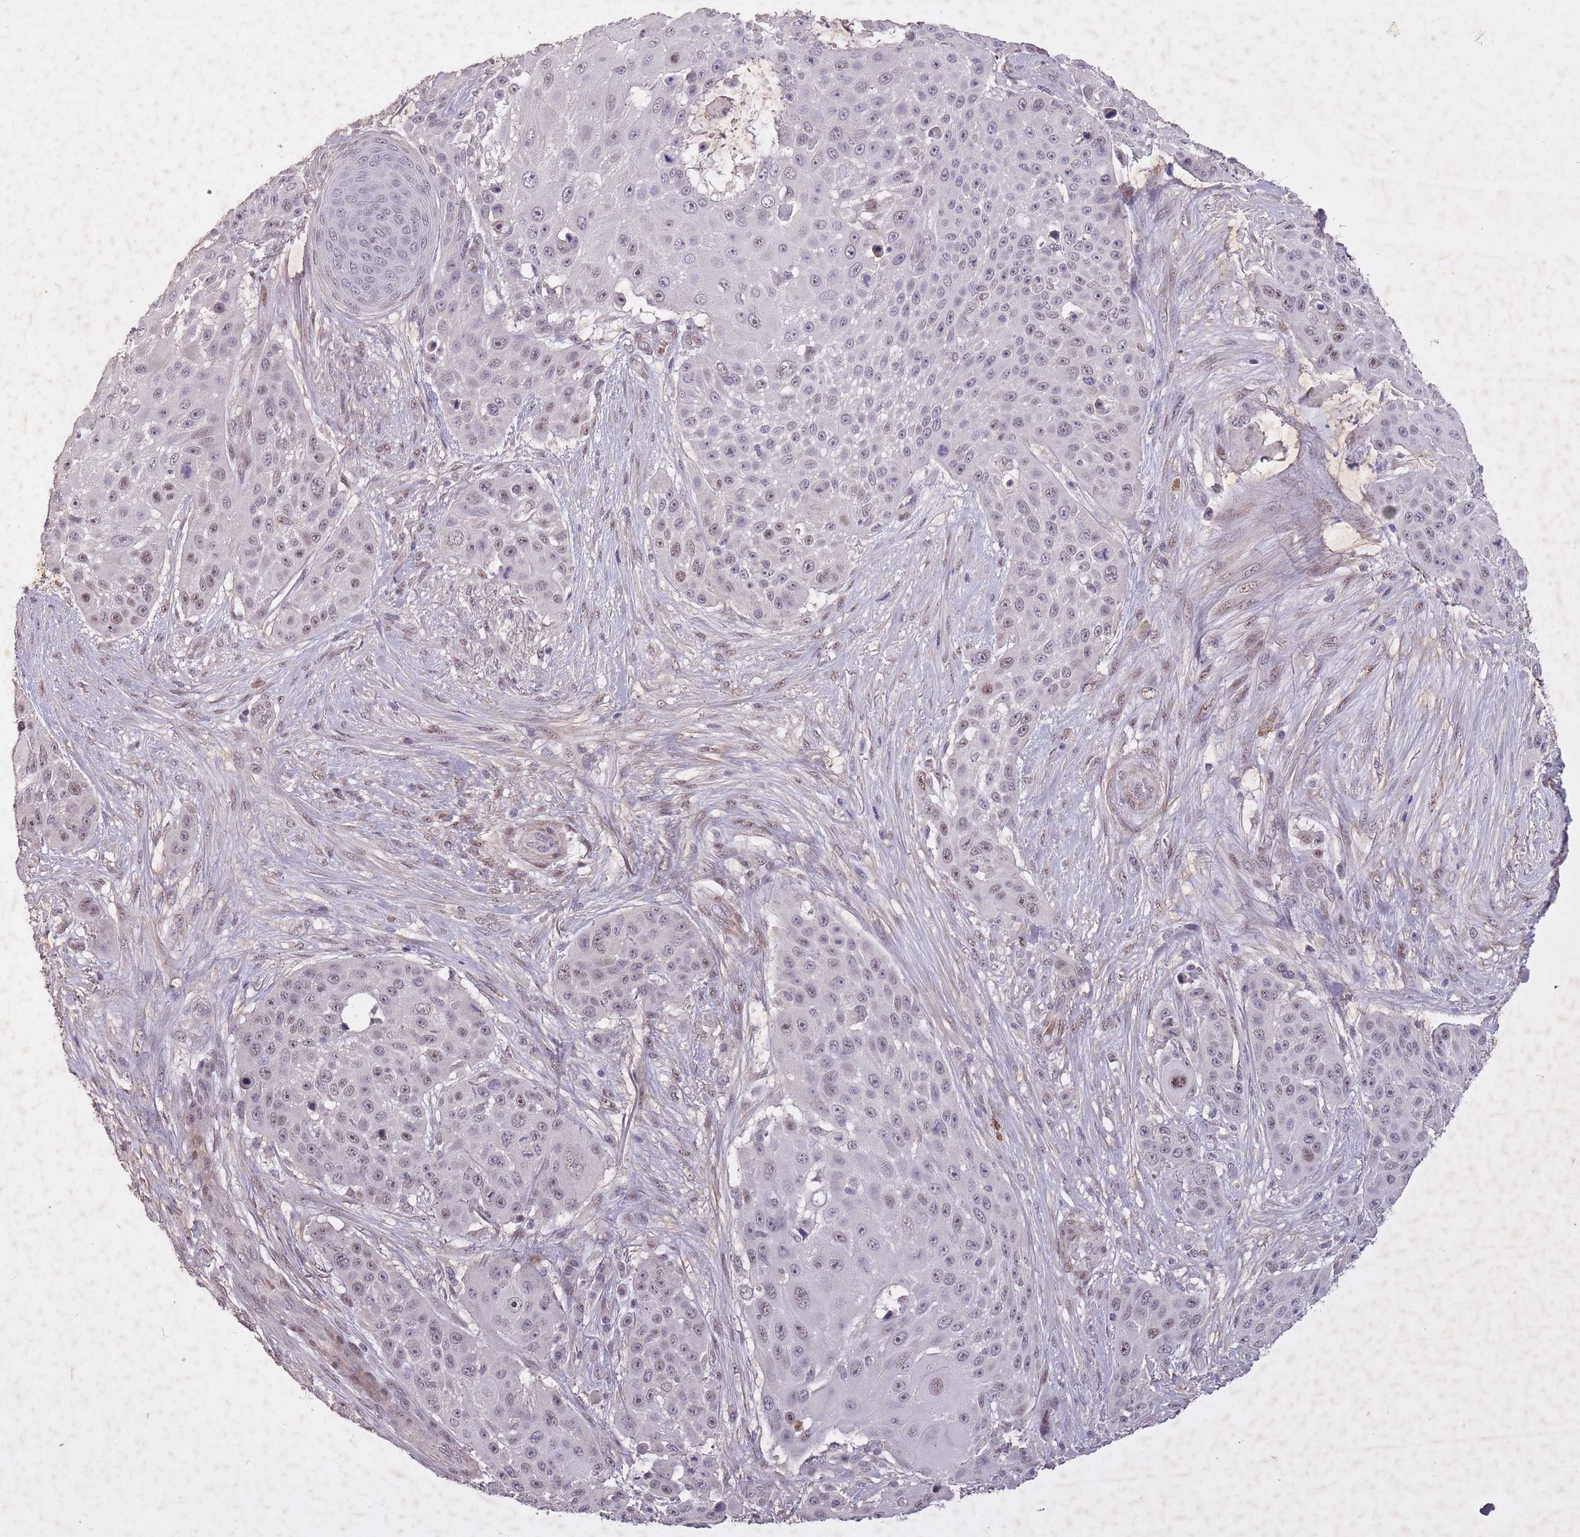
{"staining": {"intensity": "weak", "quantity": "25%-75%", "location": "nuclear"}, "tissue": "skin cancer", "cell_type": "Tumor cells", "image_type": "cancer", "snomed": [{"axis": "morphology", "description": "Squamous cell carcinoma, NOS"}, {"axis": "topography", "description": "Skin"}], "caption": "IHC staining of skin squamous cell carcinoma, which demonstrates low levels of weak nuclear staining in approximately 25%-75% of tumor cells indicating weak nuclear protein positivity. The staining was performed using DAB (brown) for protein detection and nuclei were counterstained in hematoxylin (blue).", "gene": "CBX6", "patient": {"sex": "female", "age": 86}}